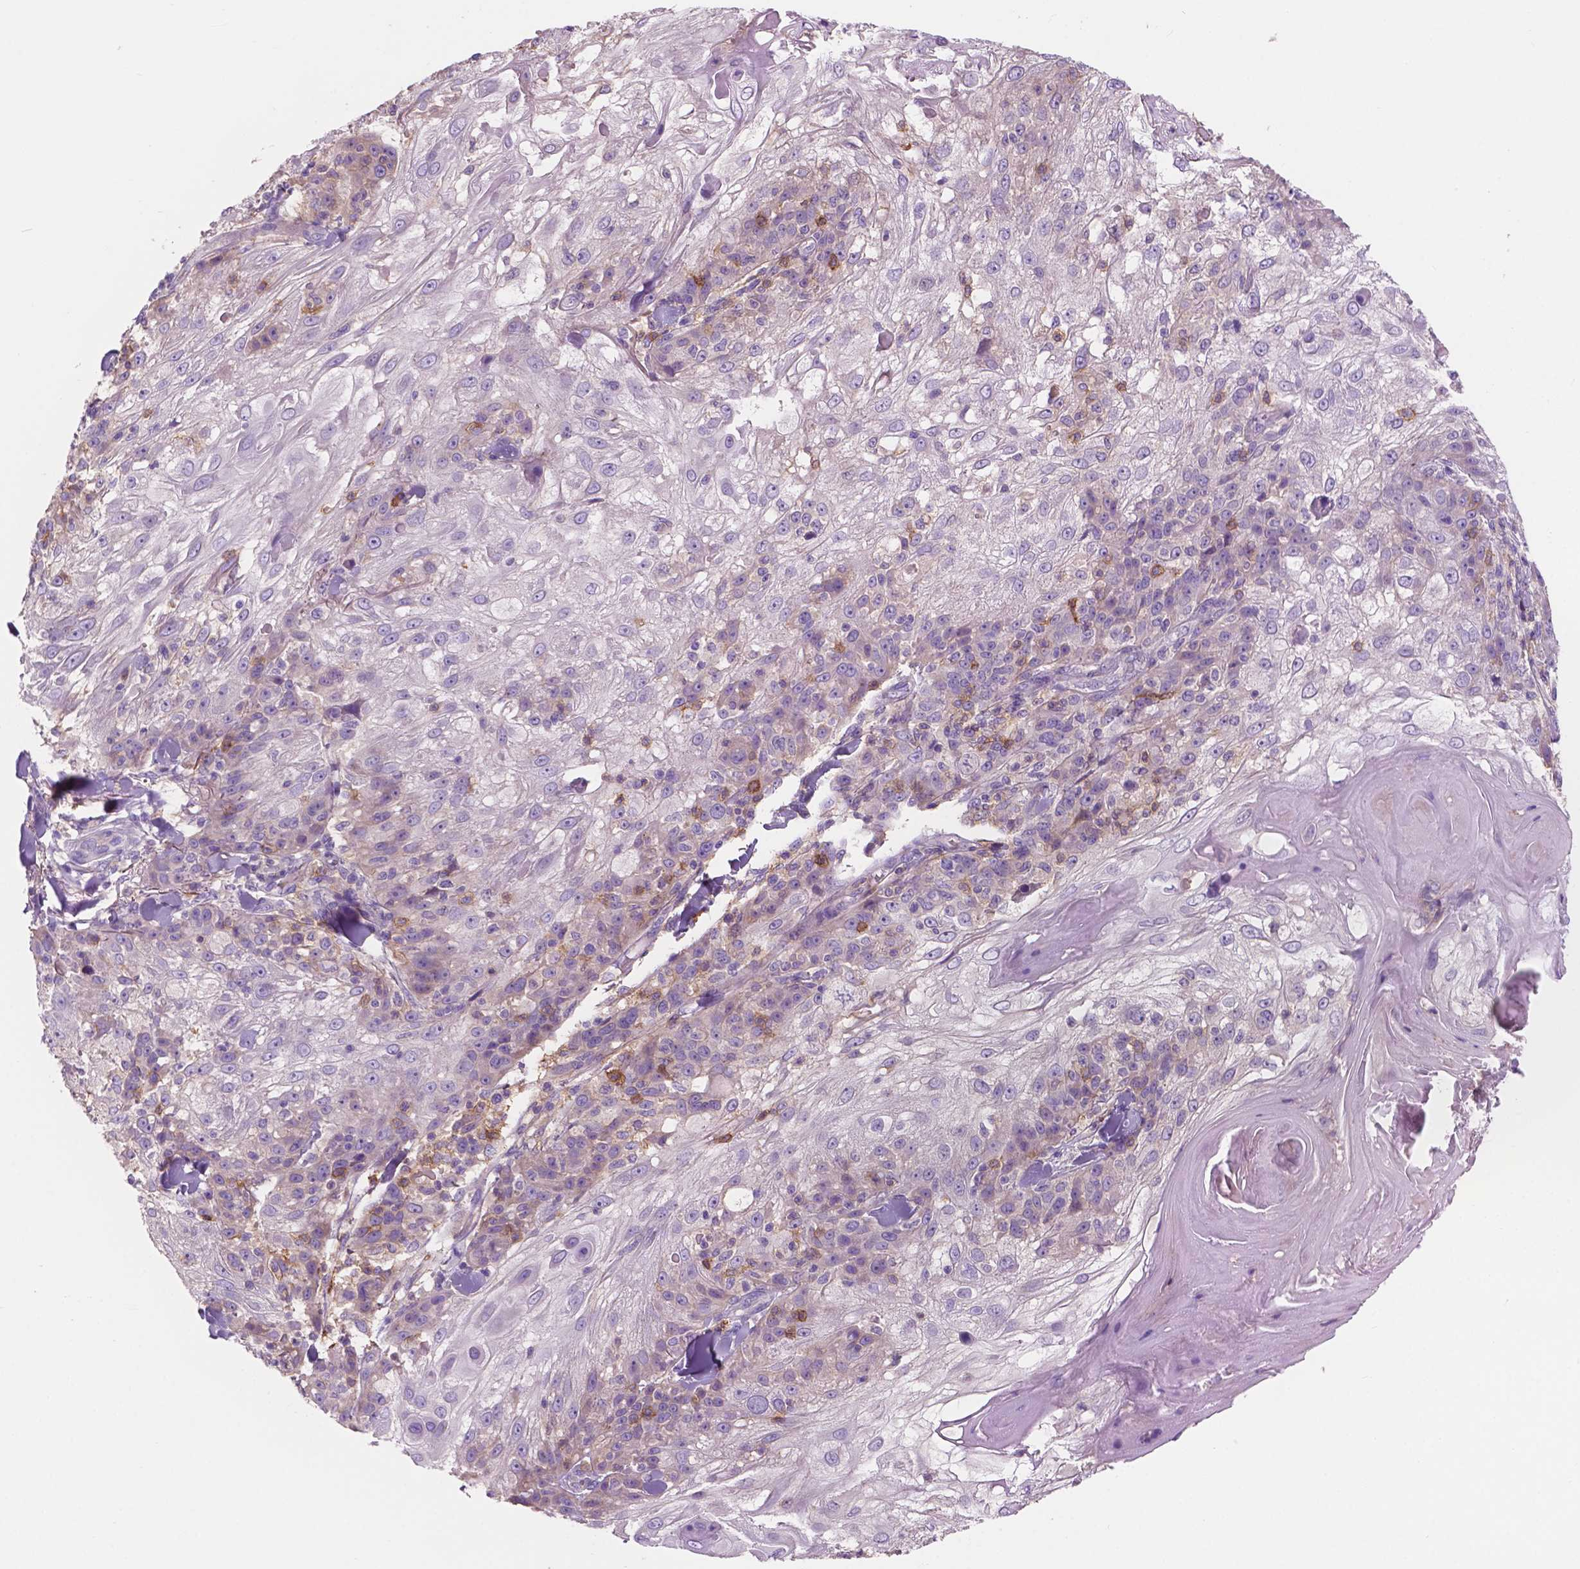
{"staining": {"intensity": "negative", "quantity": "none", "location": "none"}, "tissue": "skin cancer", "cell_type": "Tumor cells", "image_type": "cancer", "snomed": [{"axis": "morphology", "description": "Normal tissue, NOS"}, {"axis": "morphology", "description": "Squamous cell carcinoma, NOS"}, {"axis": "topography", "description": "Skin"}], "caption": "Immunohistochemistry (IHC) micrograph of neoplastic tissue: human skin cancer (squamous cell carcinoma) stained with DAB (3,3'-diaminobenzidine) displays no significant protein staining in tumor cells.", "gene": "SEMA4A", "patient": {"sex": "female", "age": 83}}